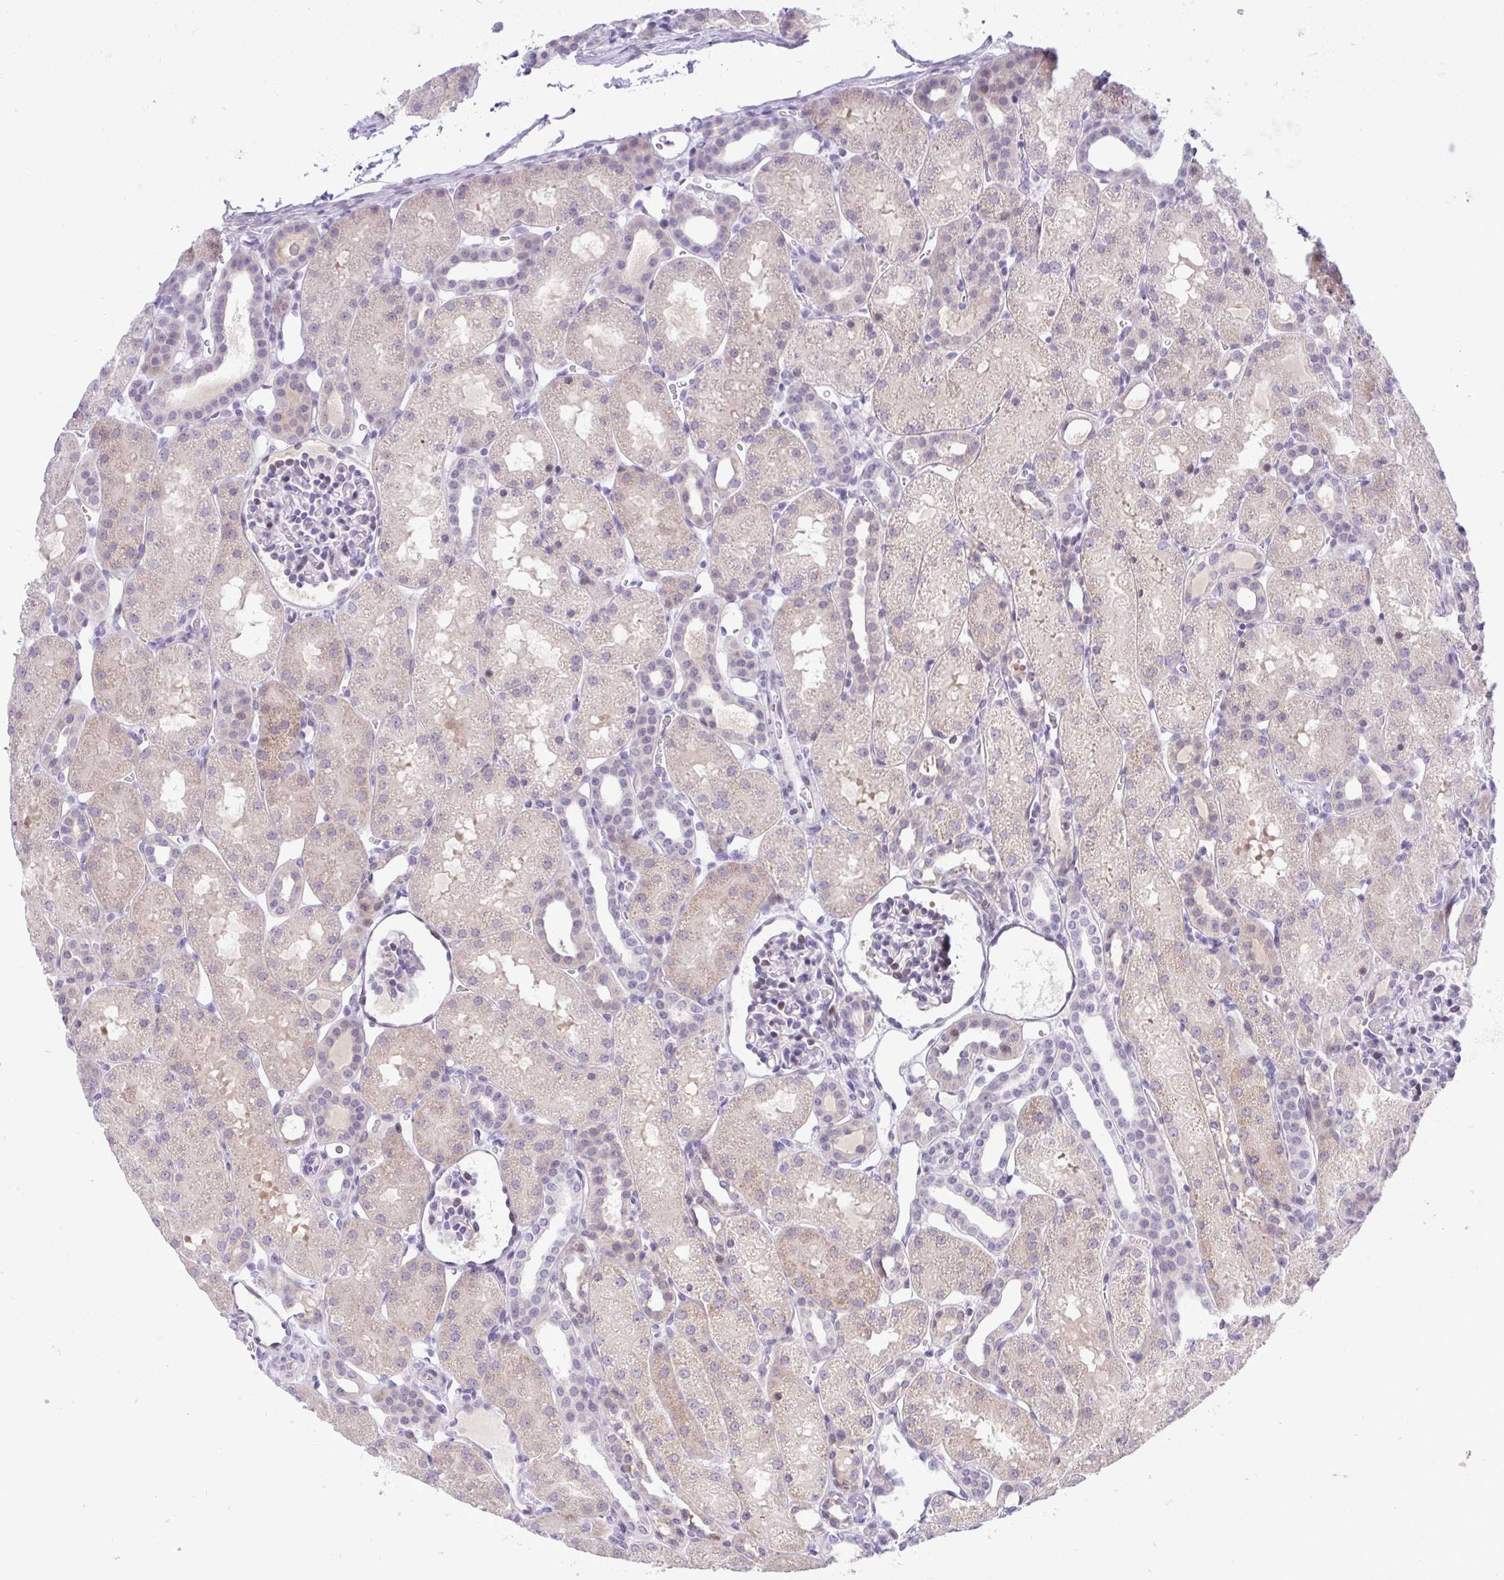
{"staining": {"intensity": "negative", "quantity": "none", "location": "none"}, "tissue": "kidney", "cell_type": "Cells in glomeruli", "image_type": "normal", "snomed": [{"axis": "morphology", "description": "Normal tissue, NOS"}, {"axis": "topography", "description": "Kidney"}], "caption": "This histopathology image is of normal kidney stained with IHC to label a protein in brown with the nuclei are counter-stained blue. There is no staining in cells in glomeruli. (DAB IHC with hematoxylin counter stain).", "gene": "EPOP", "patient": {"sex": "male", "age": 2}}